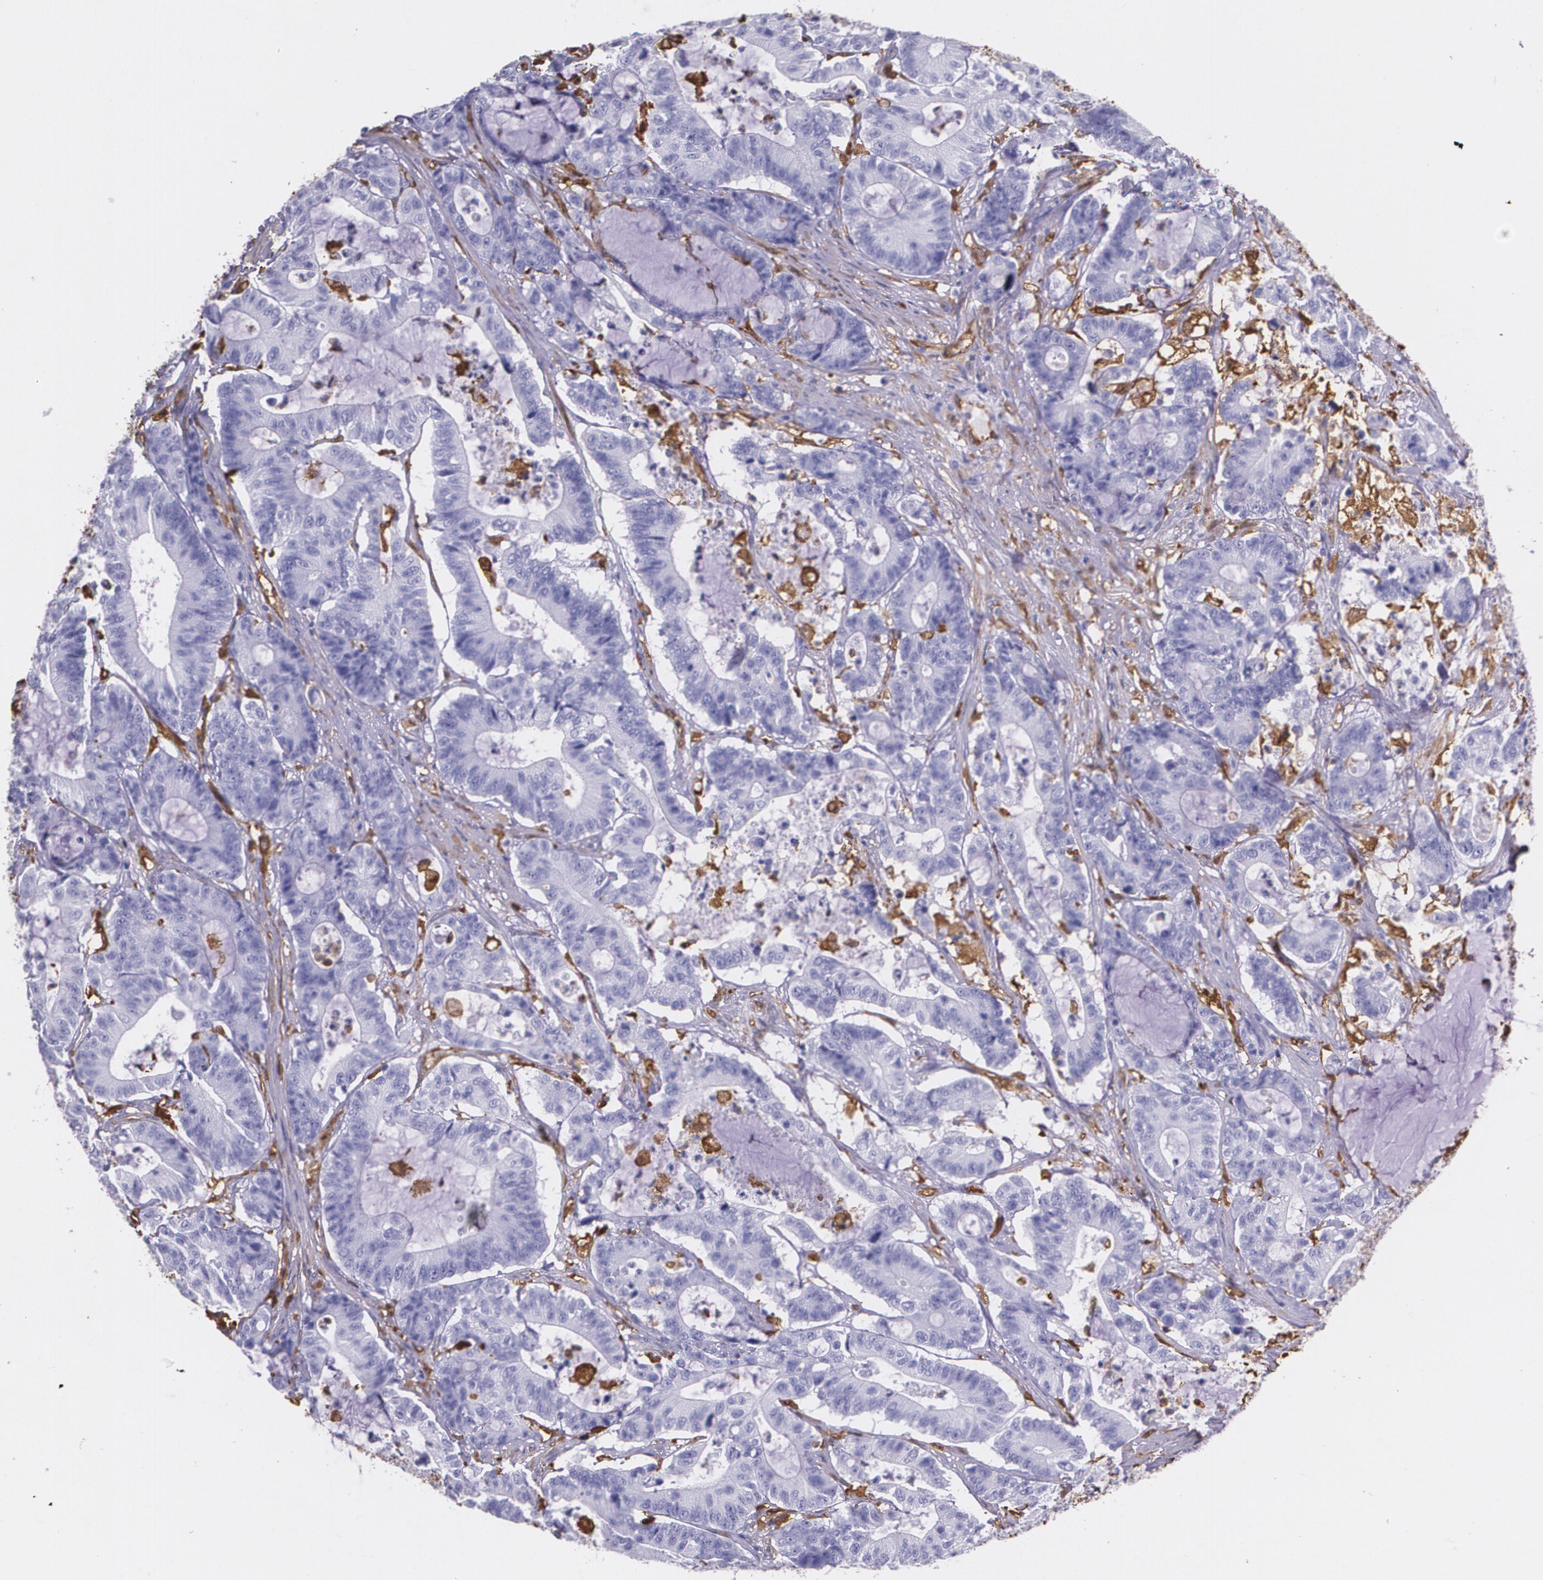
{"staining": {"intensity": "negative", "quantity": "none", "location": "none"}, "tissue": "colorectal cancer", "cell_type": "Tumor cells", "image_type": "cancer", "snomed": [{"axis": "morphology", "description": "Adenocarcinoma, NOS"}, {"axis": "topography", "description": "Colon"}], "caption": "High power microscopy photomicrograph of an immunohistochemistry (IHC) photomicrograph of adenocarcinoma (colorectal), revealing no significant expression in tumor cells.", "gene": "MMP2", "patient": {"sex": "female", "age": 84}}